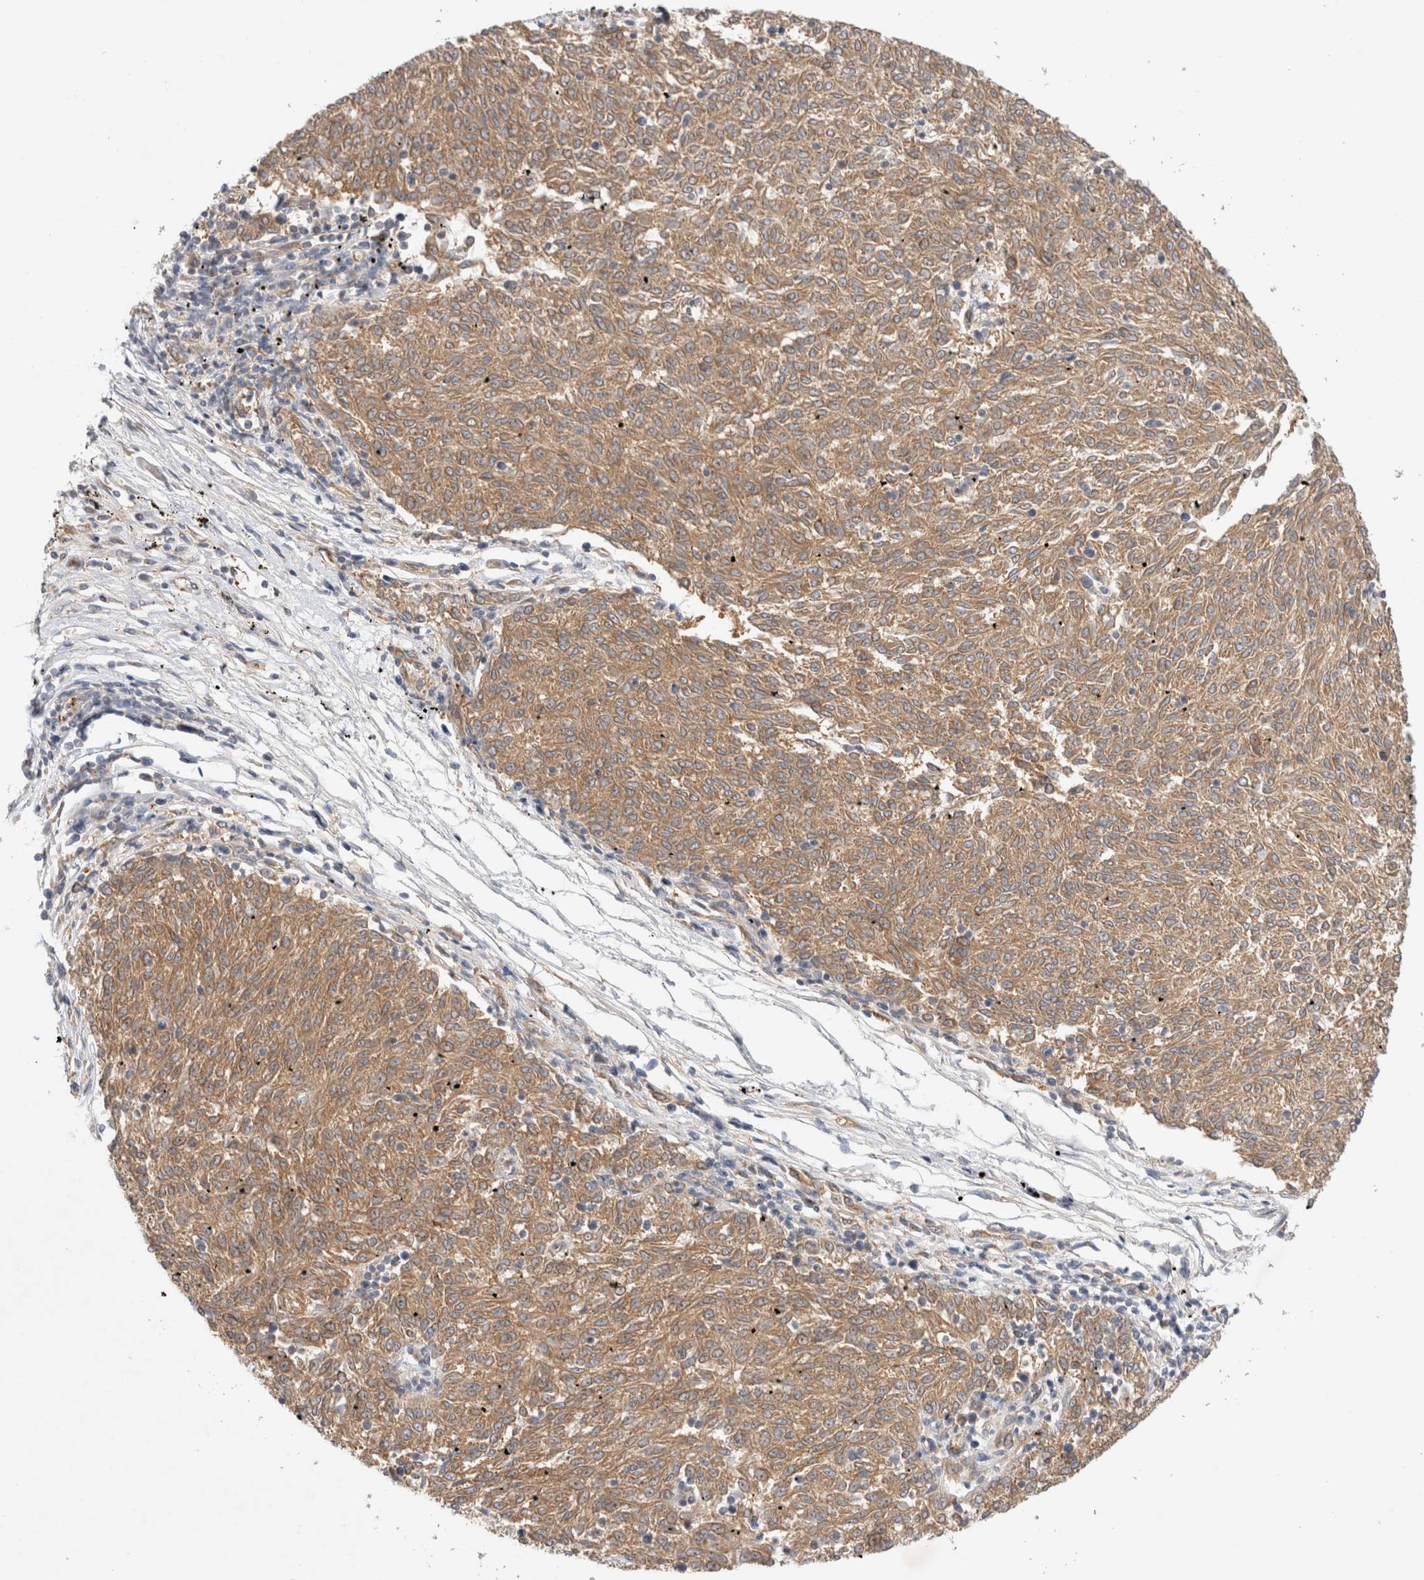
{"staining": {"intensity": "moderate", "quantity": ">75%", "location": "cytoplasmic/membranous"}, "tissue": "melanoma", "cell_type": "Tumor cells", "image_type": "cancer", "snomed": [{"axis": "morphology", "description": "Malignant melanoma, NOS"}, {"axis": "topography", "description": "Skin"}], "caption": "Immunohistochemical staining of malignant melanoma reveals moderate cytoplasmic/membranous protein expression in approximately >75% of tumor cells.", "gene": "GPR150", "patient": {"sex": "female", "age": 72}}